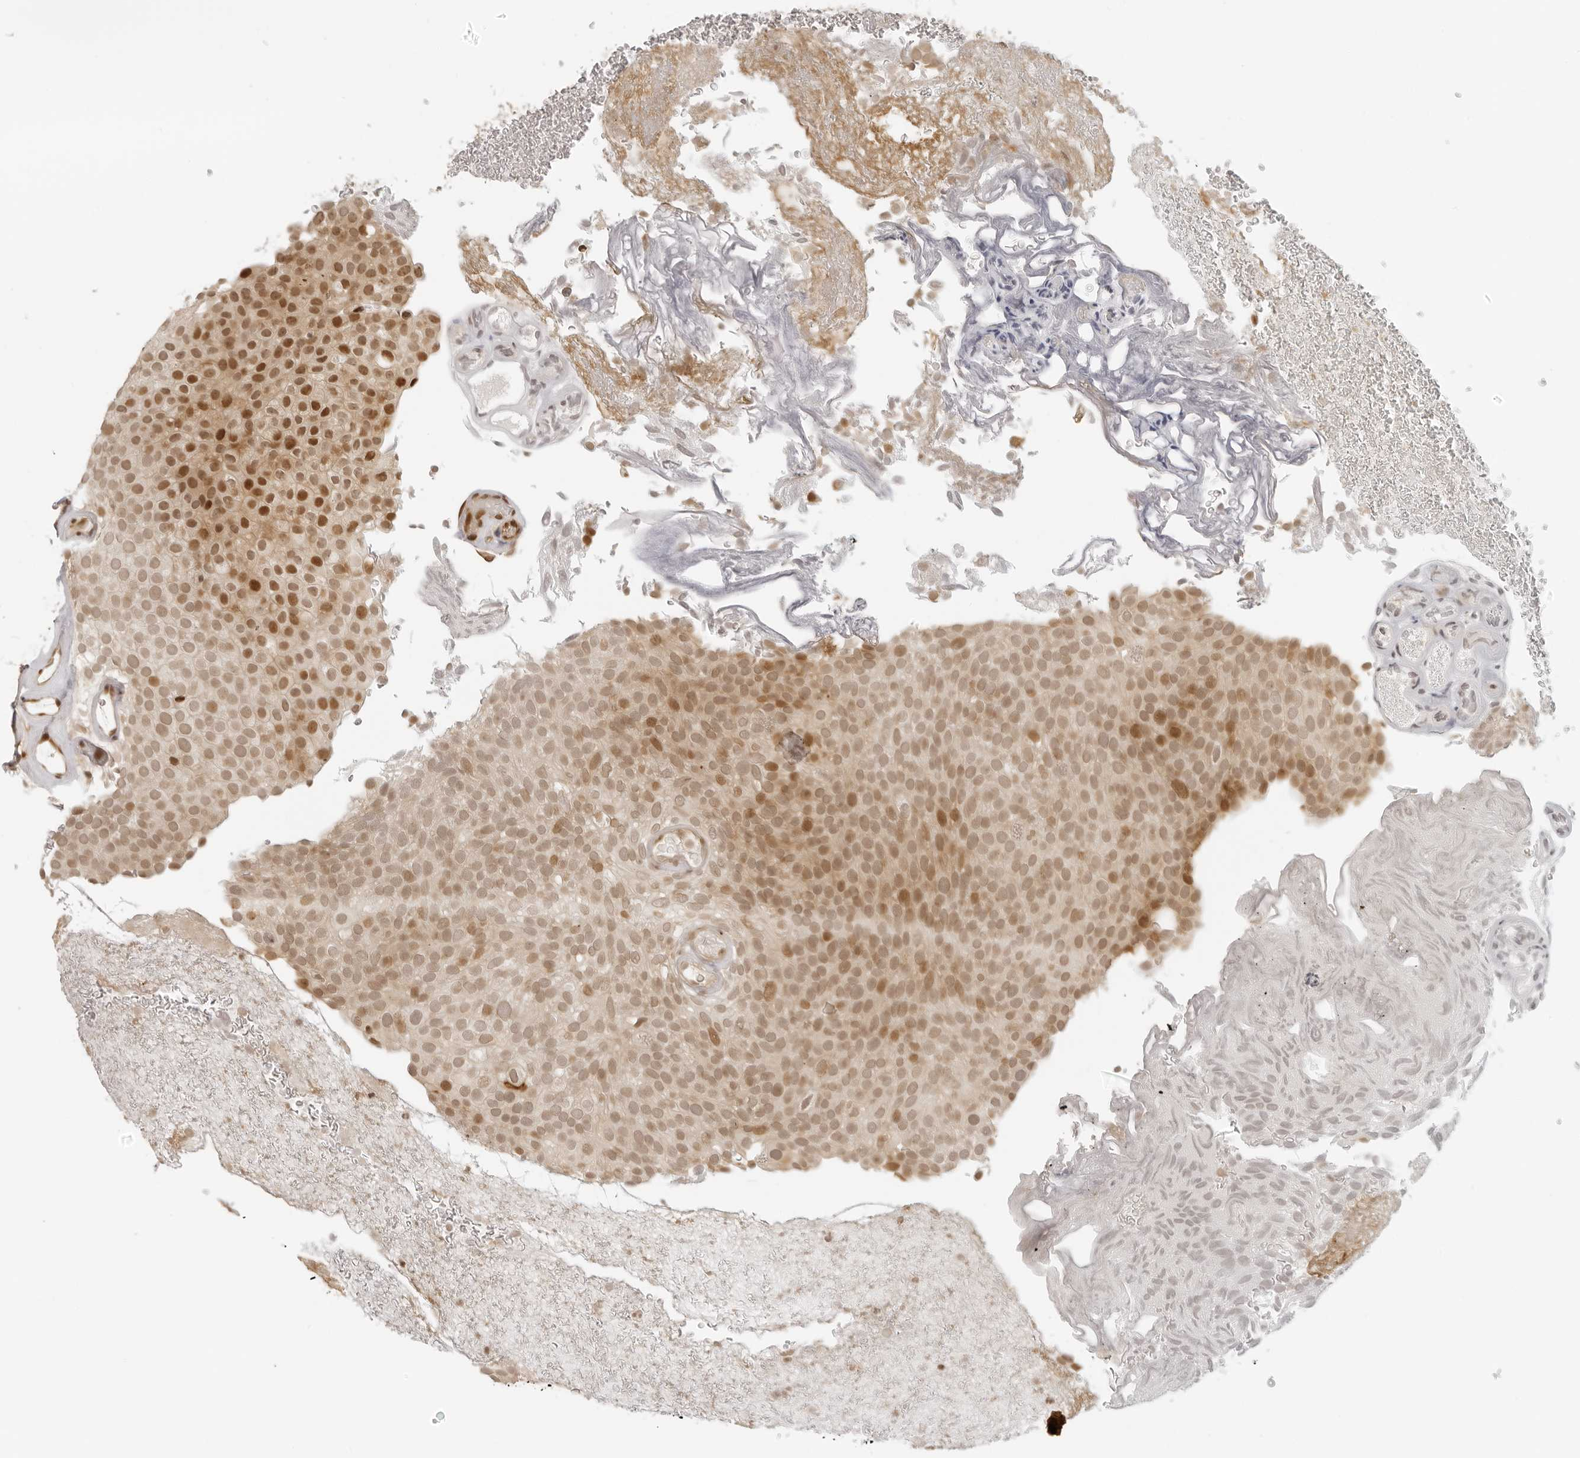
{"staining": {"intensity": "moderate", "quantity": ">75%", "location": "nuclear"}, "tissue": "urothelial cancer", "cell_type": "Tumor cells", "image_type": "cancer", "snomed": [{"axis": "morphology", "description": "Urothelial carcinoma, Low grade"}, {"axis": "topography", "description": "Urinary bladder"}], "caption": "Brown immunohistochemical staining in urothelial carcinoma (low-grade) exhibits moderate nuclear staining in approximately >75% of tumor cells.", "gene": "ZNF407", "patient": {"sex": "male", "age": 78}}